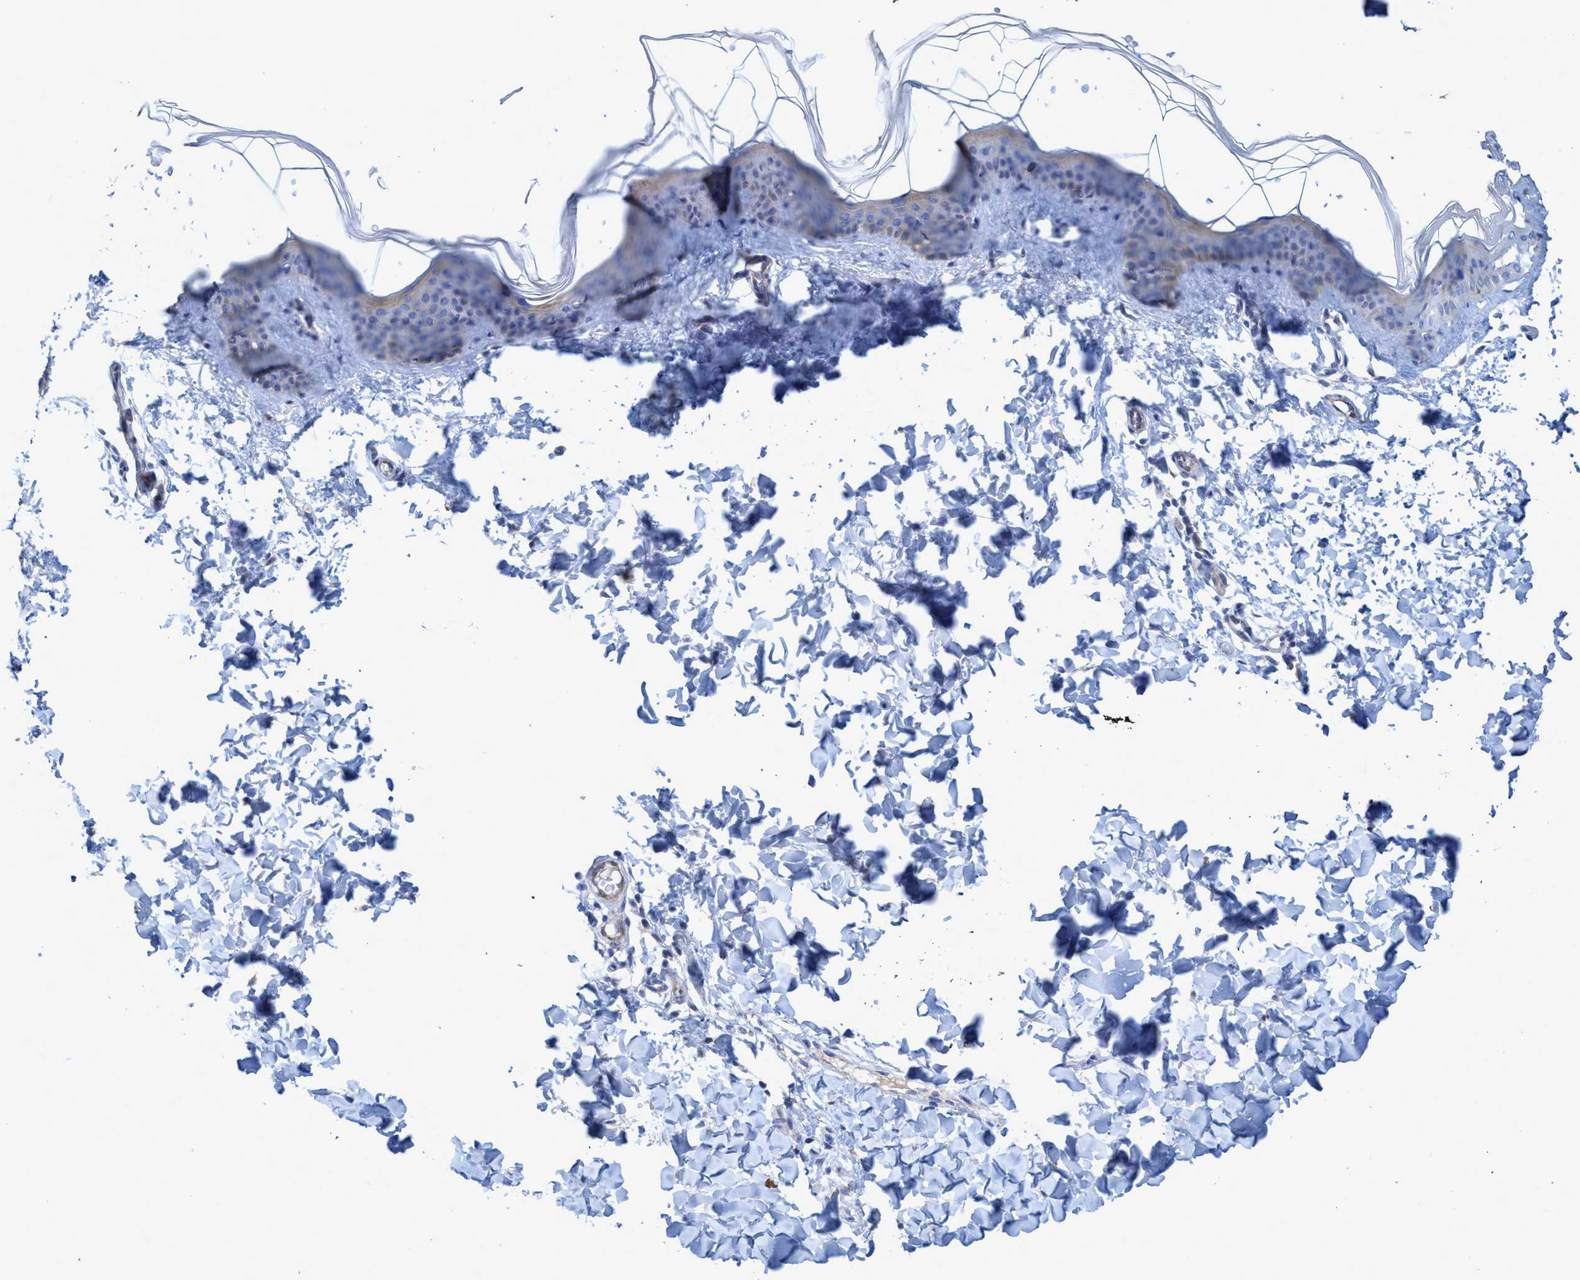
{"staining": {"intensity": "negative", "quantity": "none", "location": "none"}, "tissue": "skin", "cell_type": "Fibroblasts", "image_type": "normal", "snomed": [{"axis": "morphology", "description": "Normal tissue, NOS"}, {"axis": "topography", "description": "Skin"}], "caption": "An IHC photomicrograph of benign skin is shown. There is no staining in fibroblasts of skin.", "gene": "GULP1", "patient": {"sex": "female", "age": 17}}